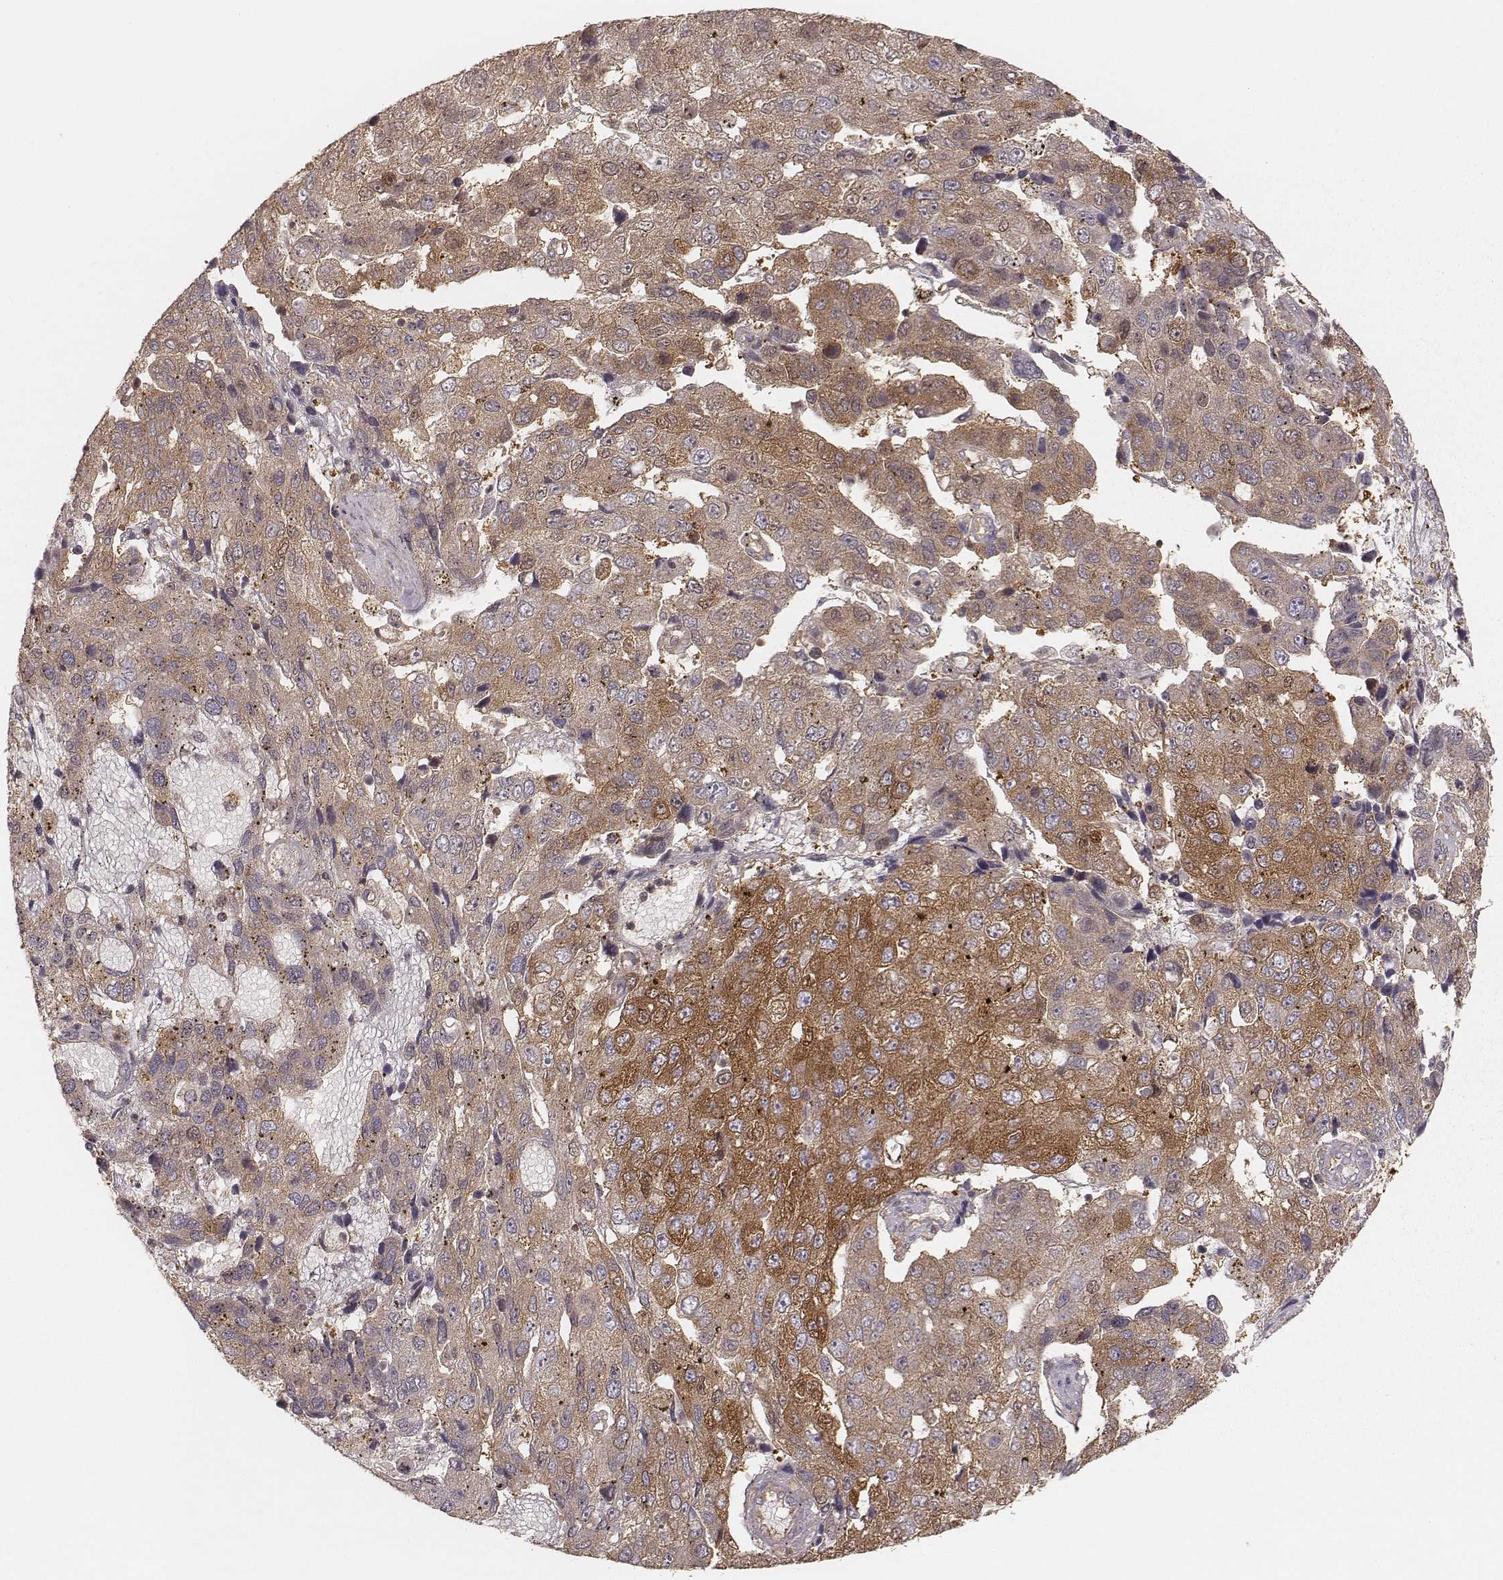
{"staining": {"intensity": "weak", "quantity": ">75%", "location": "cytoplasmic/membranous"}, "tissue": "pancreatic cancer", "cell_type": "Tumor cells", "image_type": "cancer", "snomed": [{"axis": "morphology", "description": "Adenocarcinoma, NOS"}, {"axis": "topography", "description": "Pancreas"}], "caption": "A brown stain shows weak cytoplasmic/membranous positivity of a protein in human pancreatic cancer (adenocarcinoma) tumor cells.", "gene": "CARS1", "patient": {"sex": "female", "age": 61}}